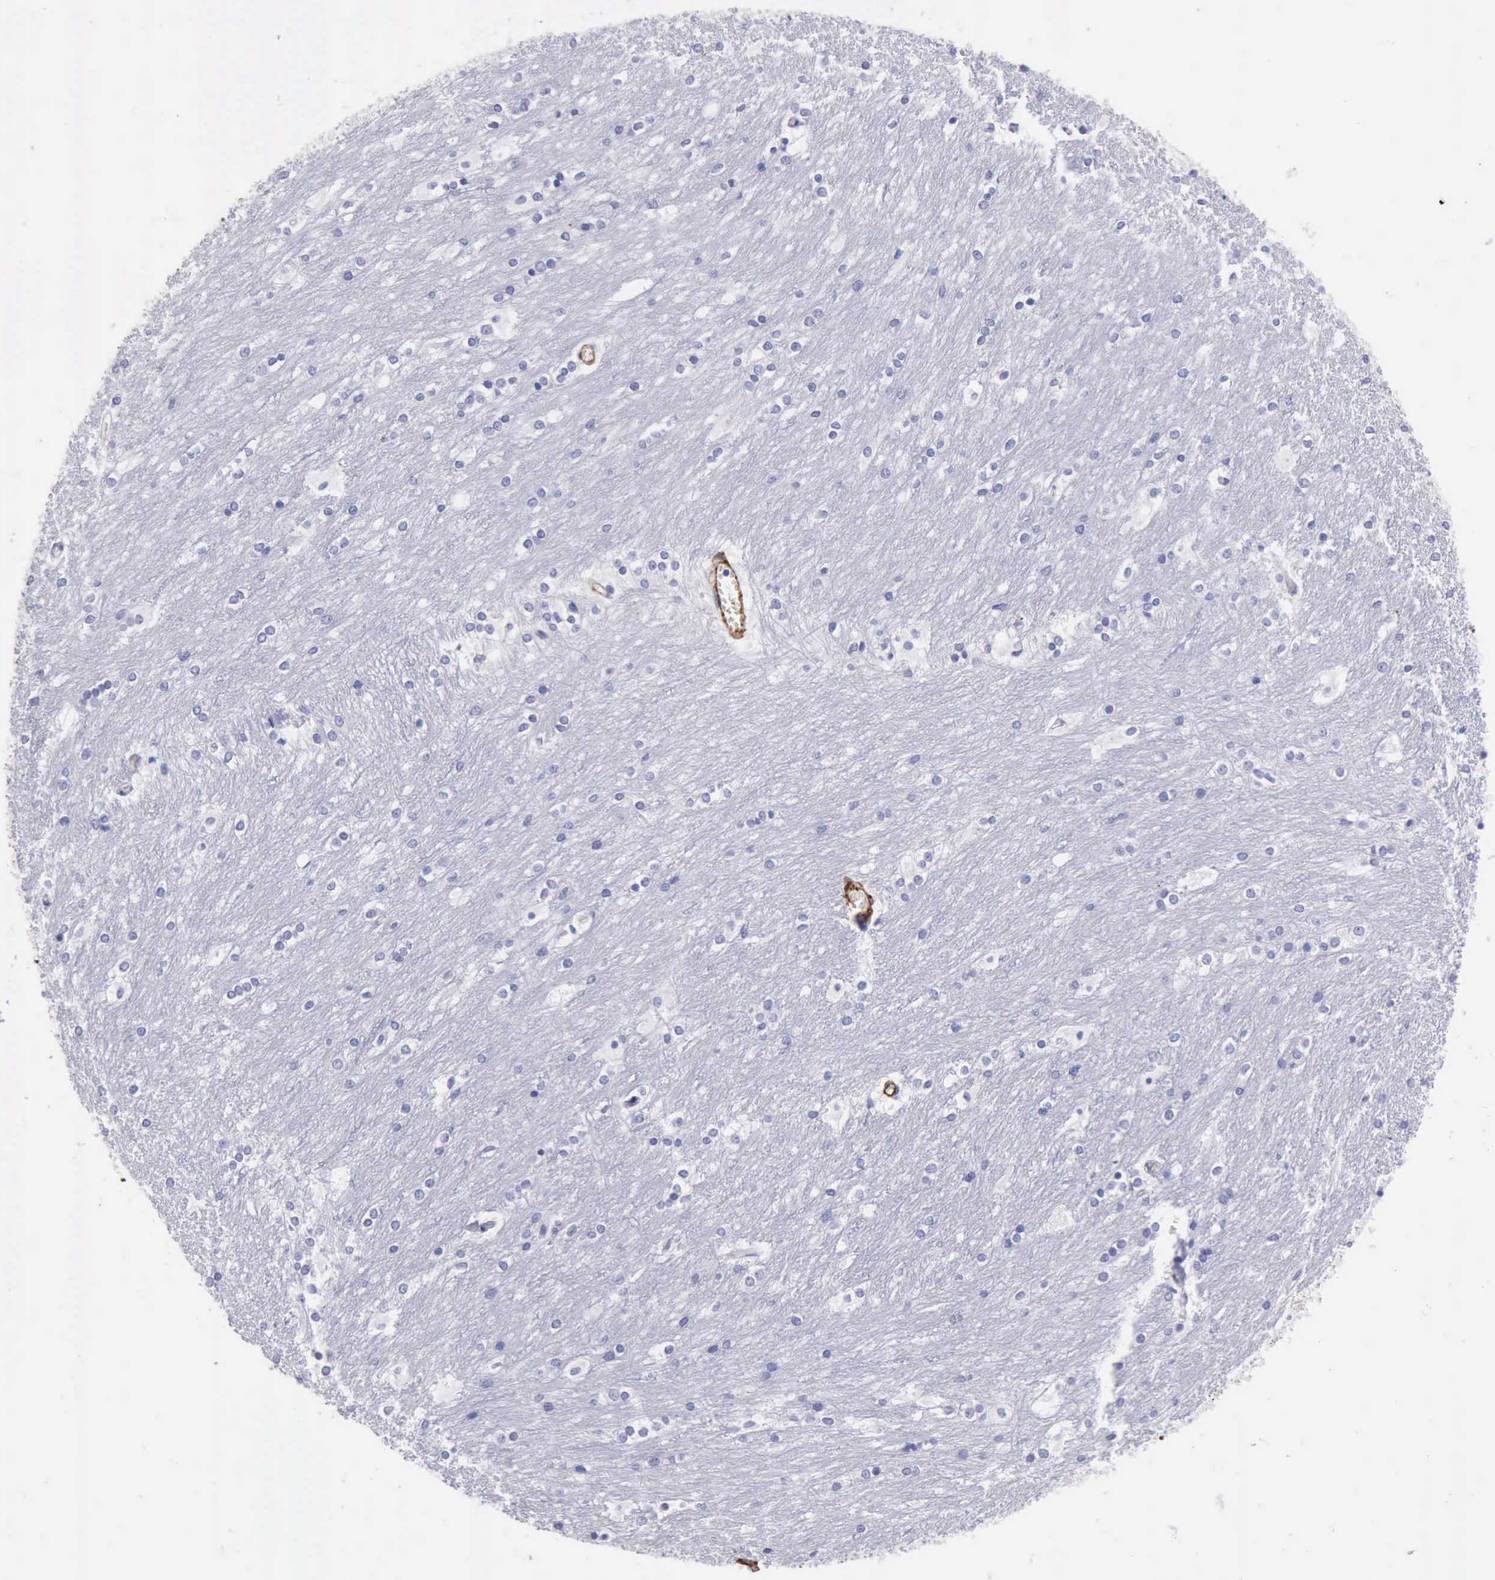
{"staining": {"intensity": "negative", "quantity": "none", "location": "none"}, "tissue": "caudate", "cell_type": "Glial cells", "image_type": "normal", "snomed": [{"axis": "morphology", "description": "Normal tissue, NOS"}, {"axis": "topography", "description": "Lateral ventricle wall"}], "caption": "Immunohistochemical staining of benign human caudate shows no significant staining in glial cells.", "gene": "AOC3", "patient": {"sex": "female", "age": 19}}